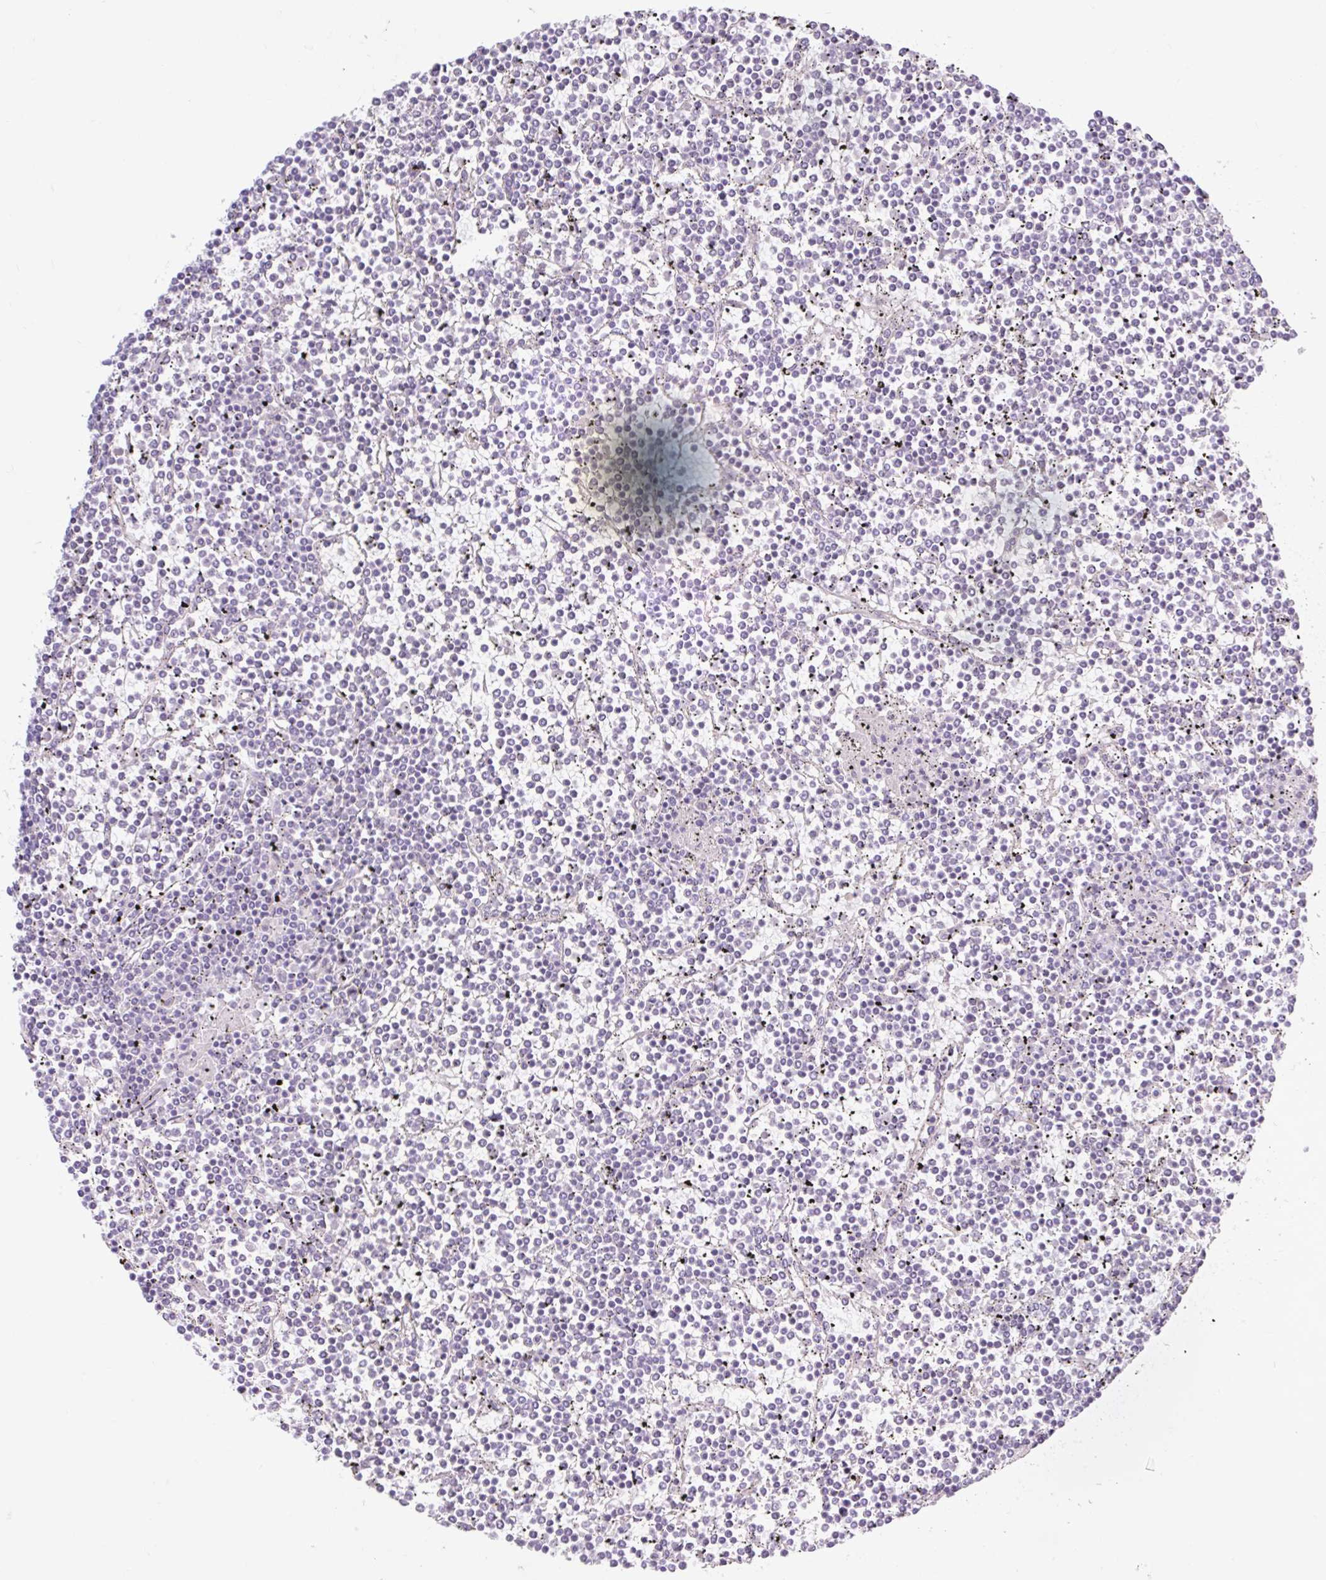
{"staining": {"intensity": "negative", "quantity": "none", "location": "none"}, "tissue": "lymphoma", "cell_type": "Tumor cells", "image_type": "cancer", "snomed": [{"axis": "morphology", "description": "Malignant lymphoma, non-Hodgkin's type, Low grade"}, {"axis": "topography", "description": "Spleen"}], "caption": "Low-grade malignant lymphoma, non-Hodgkin's type stained for a protein using IHC exhibits no staining tumor cells.", "gene": "BCAS1", "patient": {"sex": "female", "age": 19}}